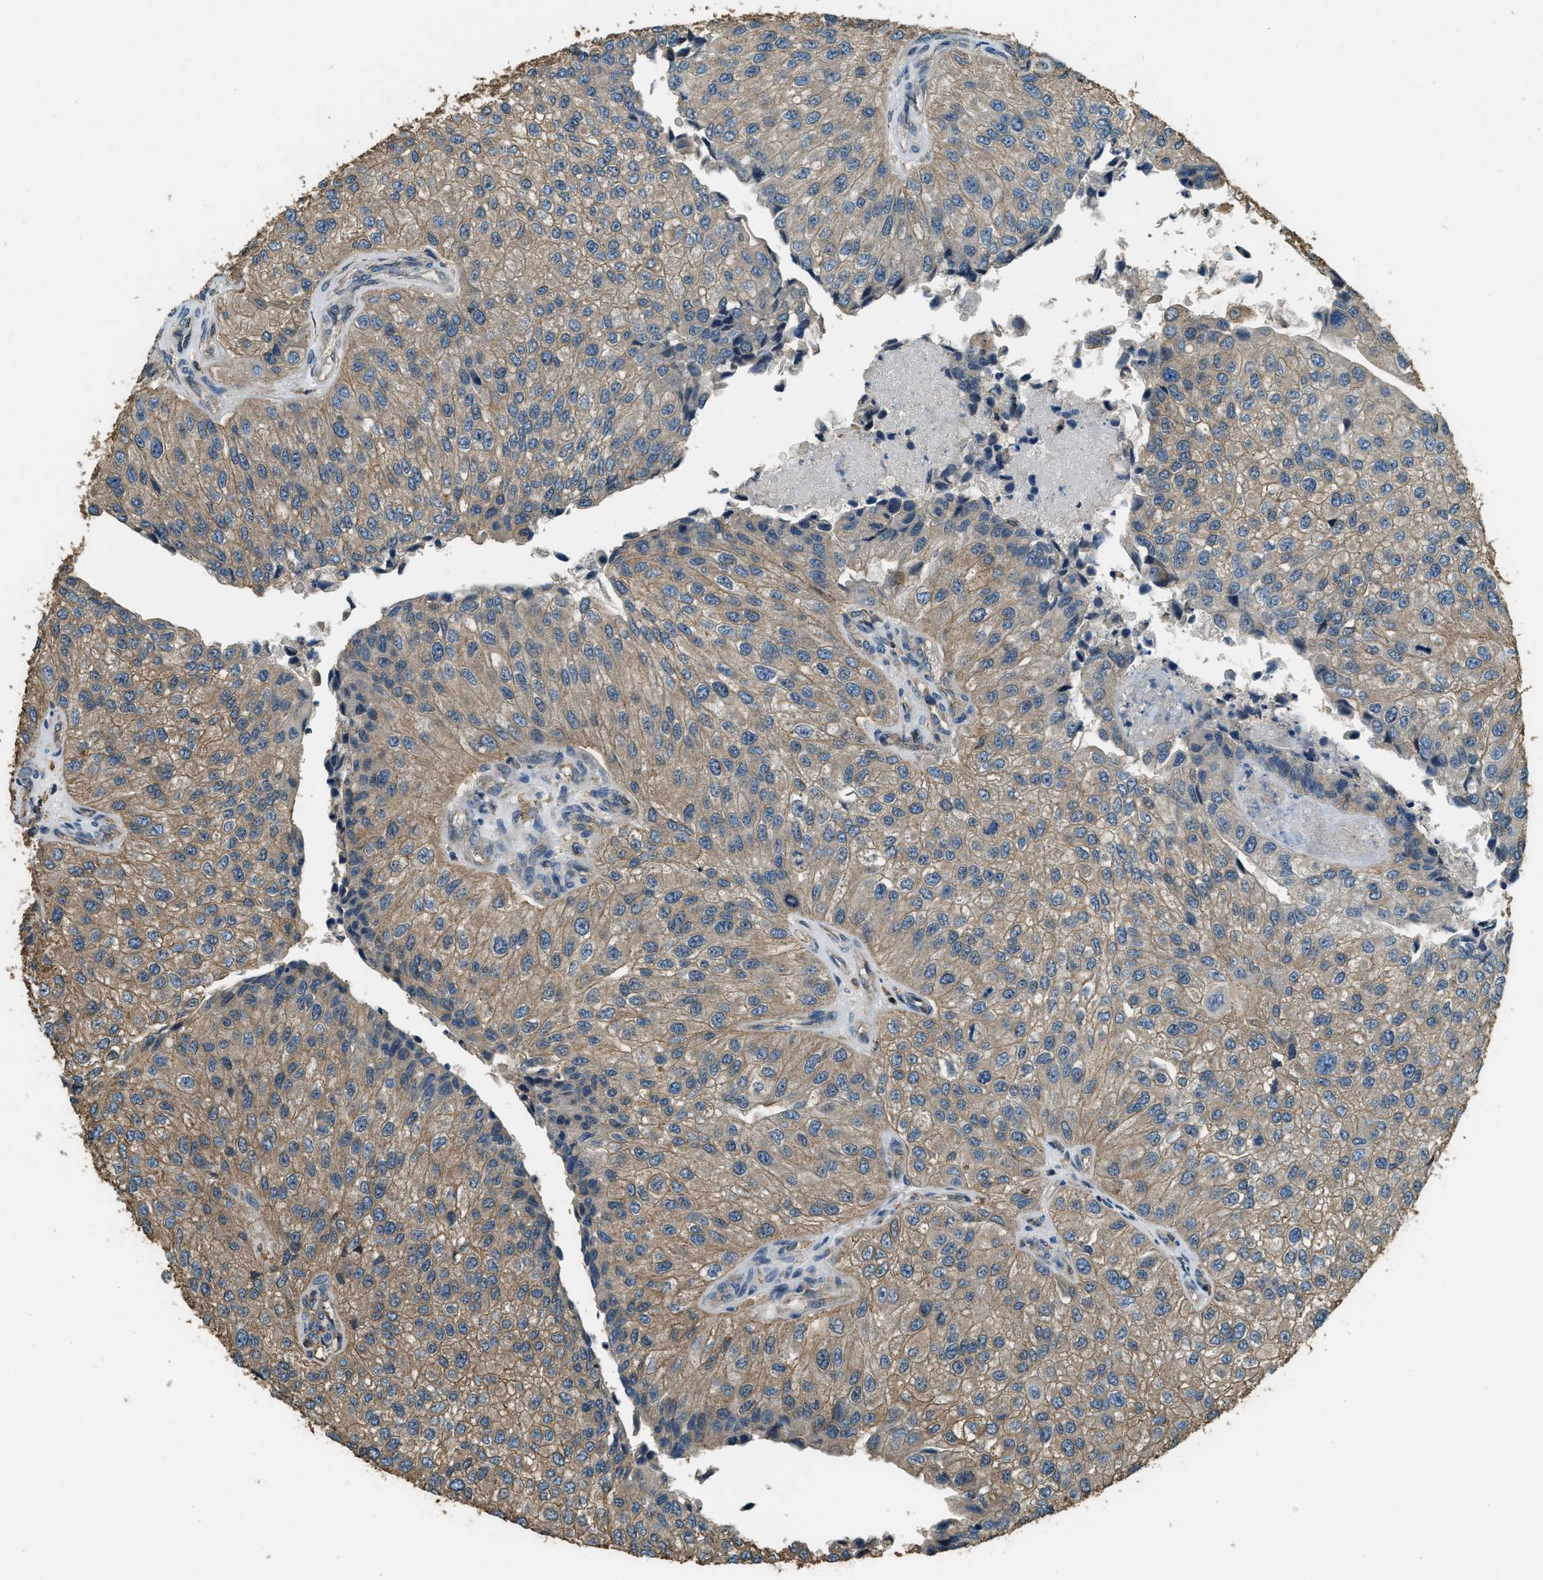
{"staining": {"intensity": "weak", "quantity": ">75%", "location": "cytoplasmic/membranous"}, "tissue": "urothelial cancer", "cell_type": "Tumor cells", "image_type": "cancer", "snomed": [{"axis": "morphology", "description": "Urothelial carcinoma, High grade"}, {"axis": "topography", "description": "Kidney"}, {"axis": "topography", "description": "Urinary bladder"}], "caption": "Immunohistochemical staining of human urothelial carcinoma (high-grade) shows weak cytoplasmic/membranous protein staining in about >75% of tumor cells.", "gene": "ERGIC1", "patient": {"sex": "male", "age": 77}}